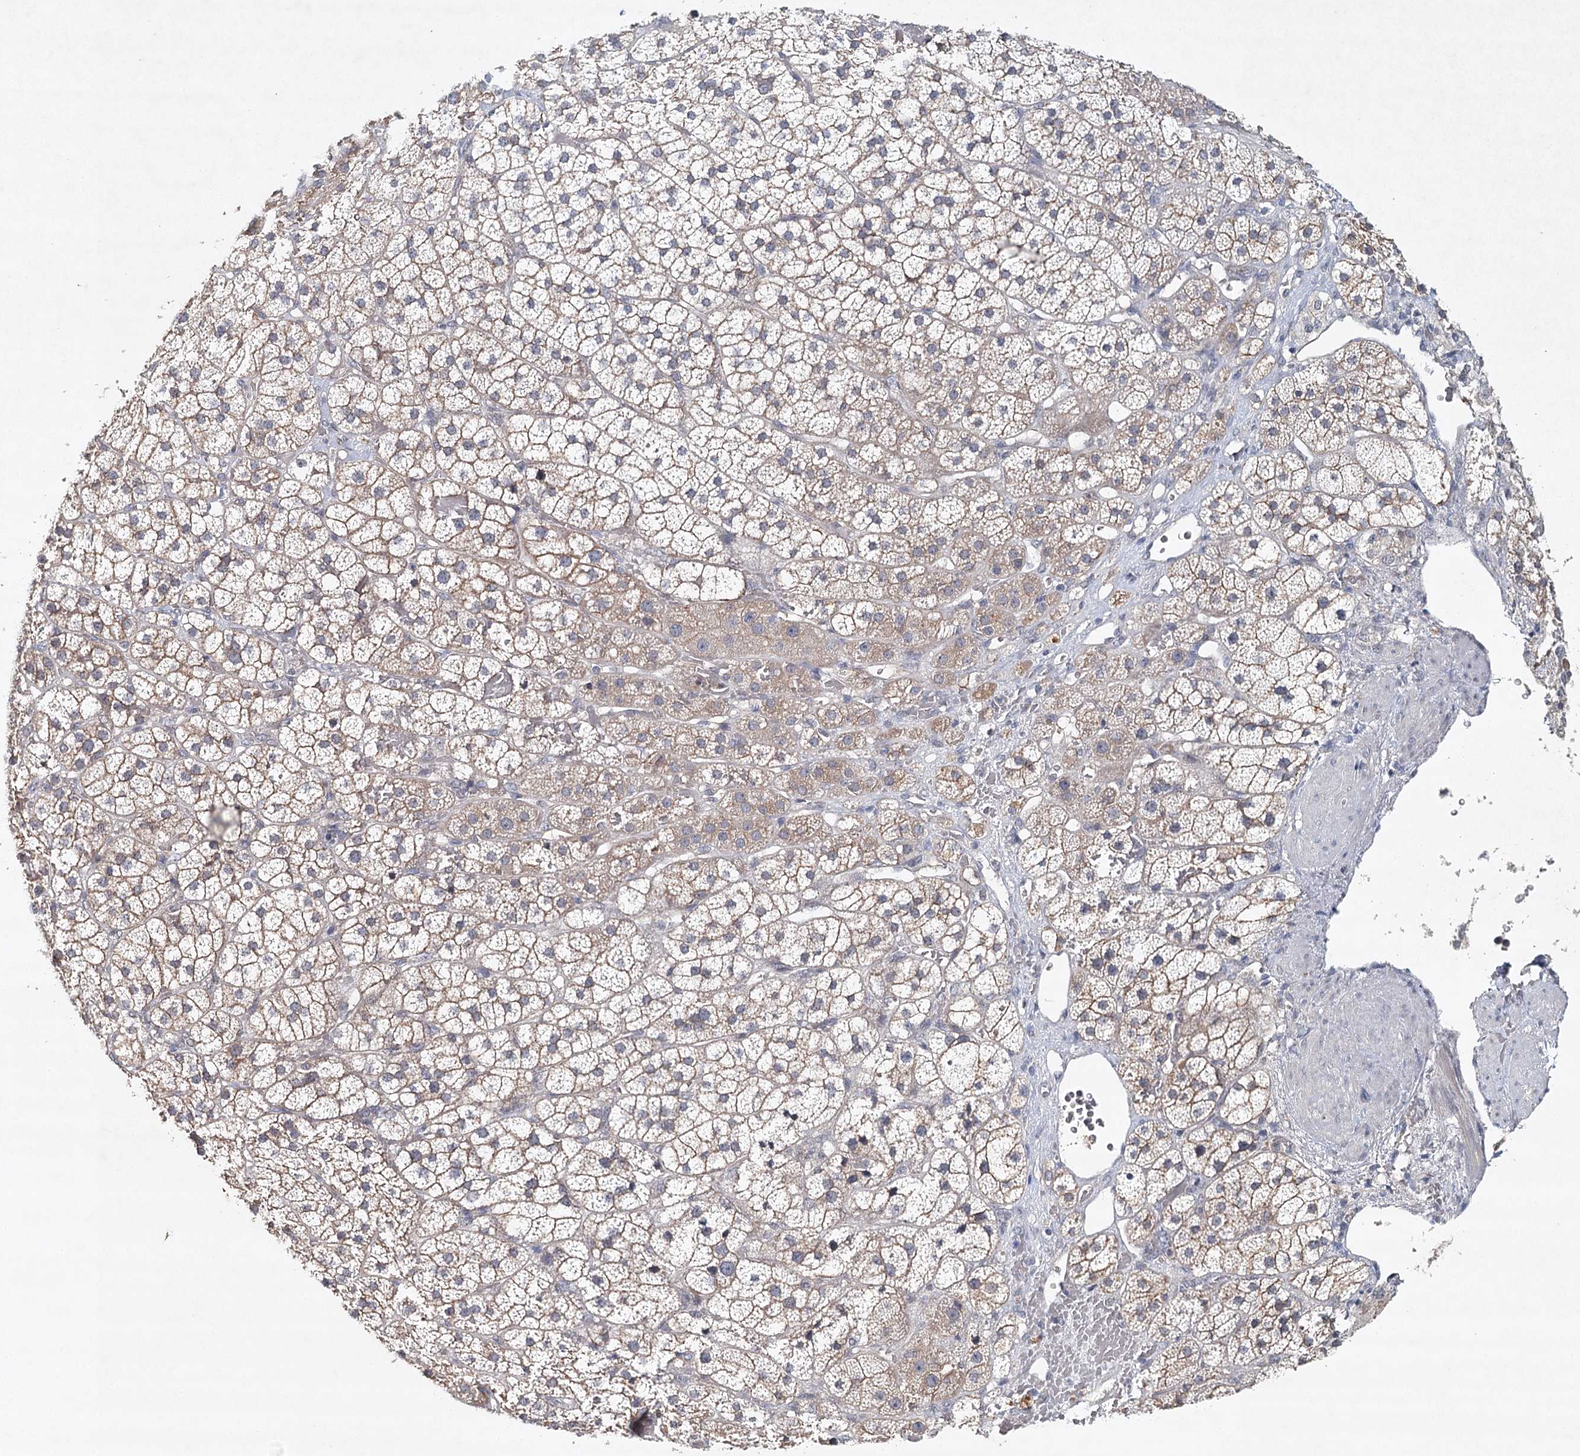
{"staining": {"intensity": "moderate", "quantity": "<25%", "location": "cytoplasmic/membranous"}, "tissue": "adrenal gland", "cell_type": "Glandular cells", "image_type": "normal", "snomed": [{"axis": "morphology", "description": "Normal tissue, NOS"}, {"axis": "topography", "description": "Adrenal gland"}], "caption": "A high-resolution photomicrograph shows immunohistochemistry (IHC) staining of normal adrenal gland, which exhibits moderate cytoplasmic/membranous expression in approximately <25% of glandular cells. The staining was performed using DAB to visualize the protein expression in brown, while the nuclei were stained in blue with hematoxylin (Magnification: 20x).", "gene": "SYNPO", "patient": {"sex": "female", "age": 44}}